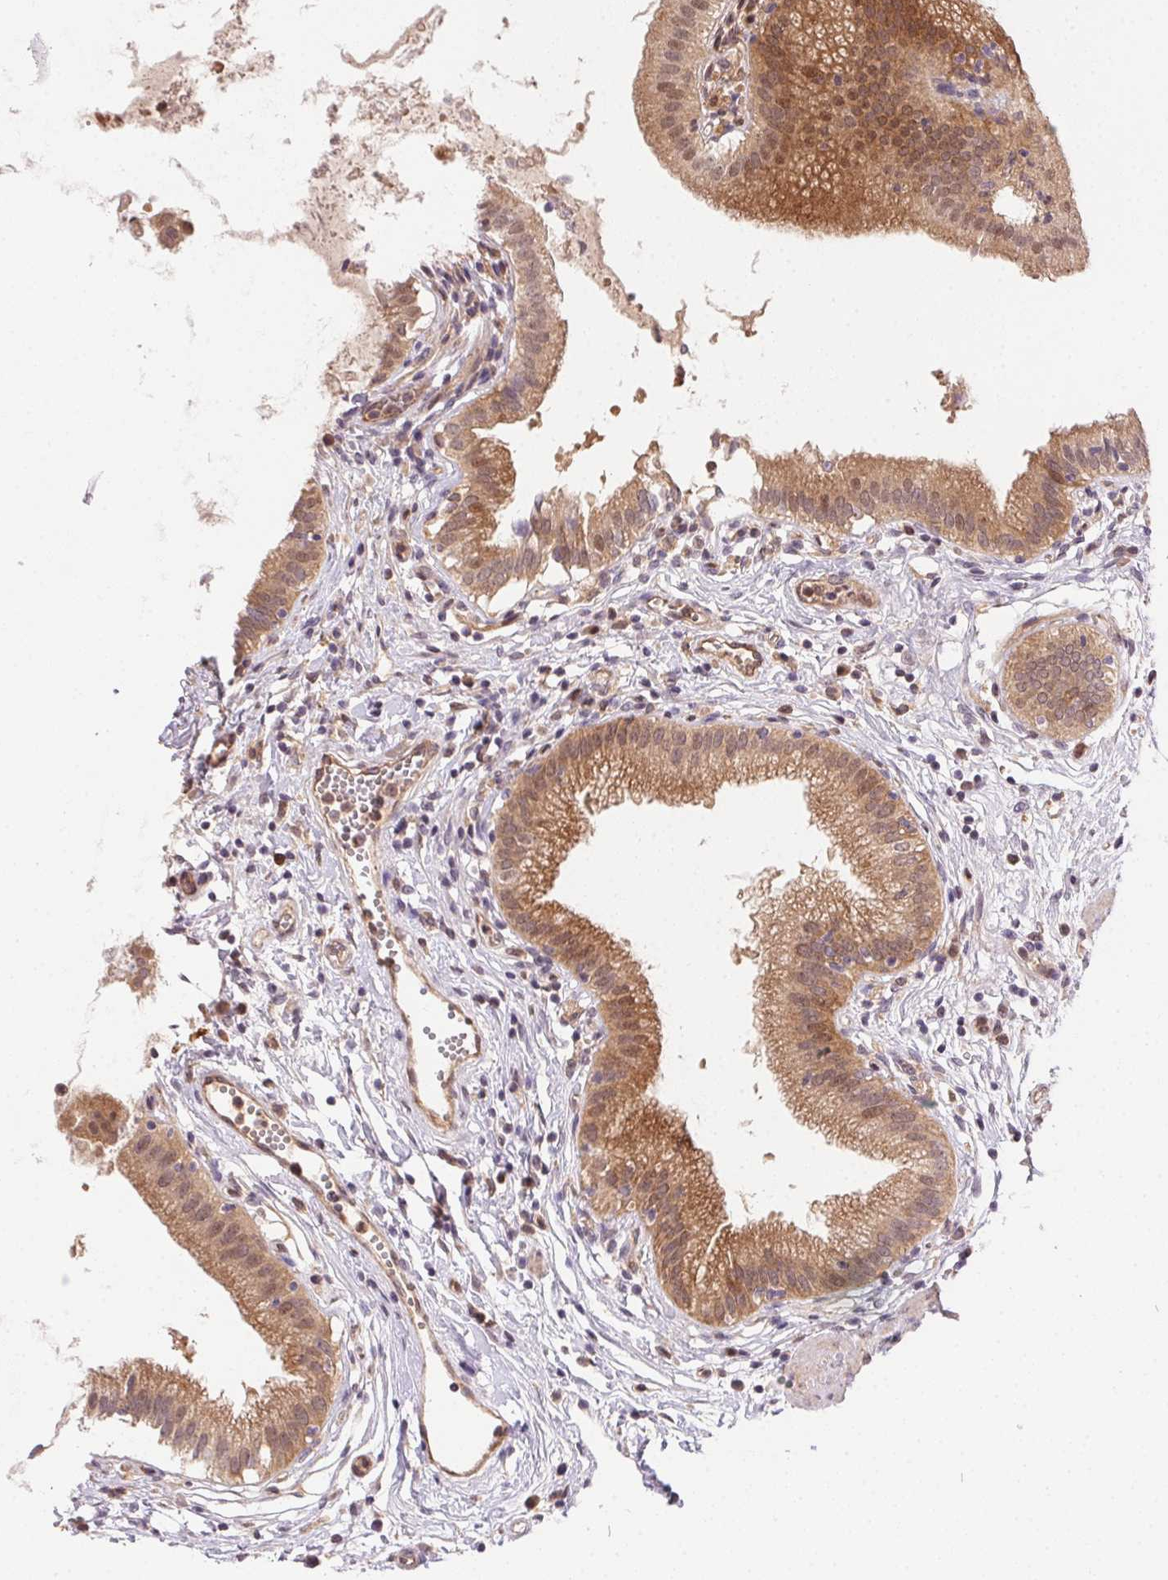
{"staining": {"intensity": "weak", "quantity": ">75%", "location": "cytoplasmic/membranous,nuclear"}, "tissue": "gallbladder", "cell_type": "Glandular cells", "image_type": "normal", "snomed": [{"axis": "morphology", "description": "Normal tissue, NOS"}, {"axis": "topography", "description": "Gallbladder"}], "caption": "Protein expression analysis of unremarkable gallbladder reveals weak cytoplasmic/membranous,nuclear staining in about >75% of glandular cells.", "gene": "NUDT16", "patient": {"sex": "female", "age": 65}}